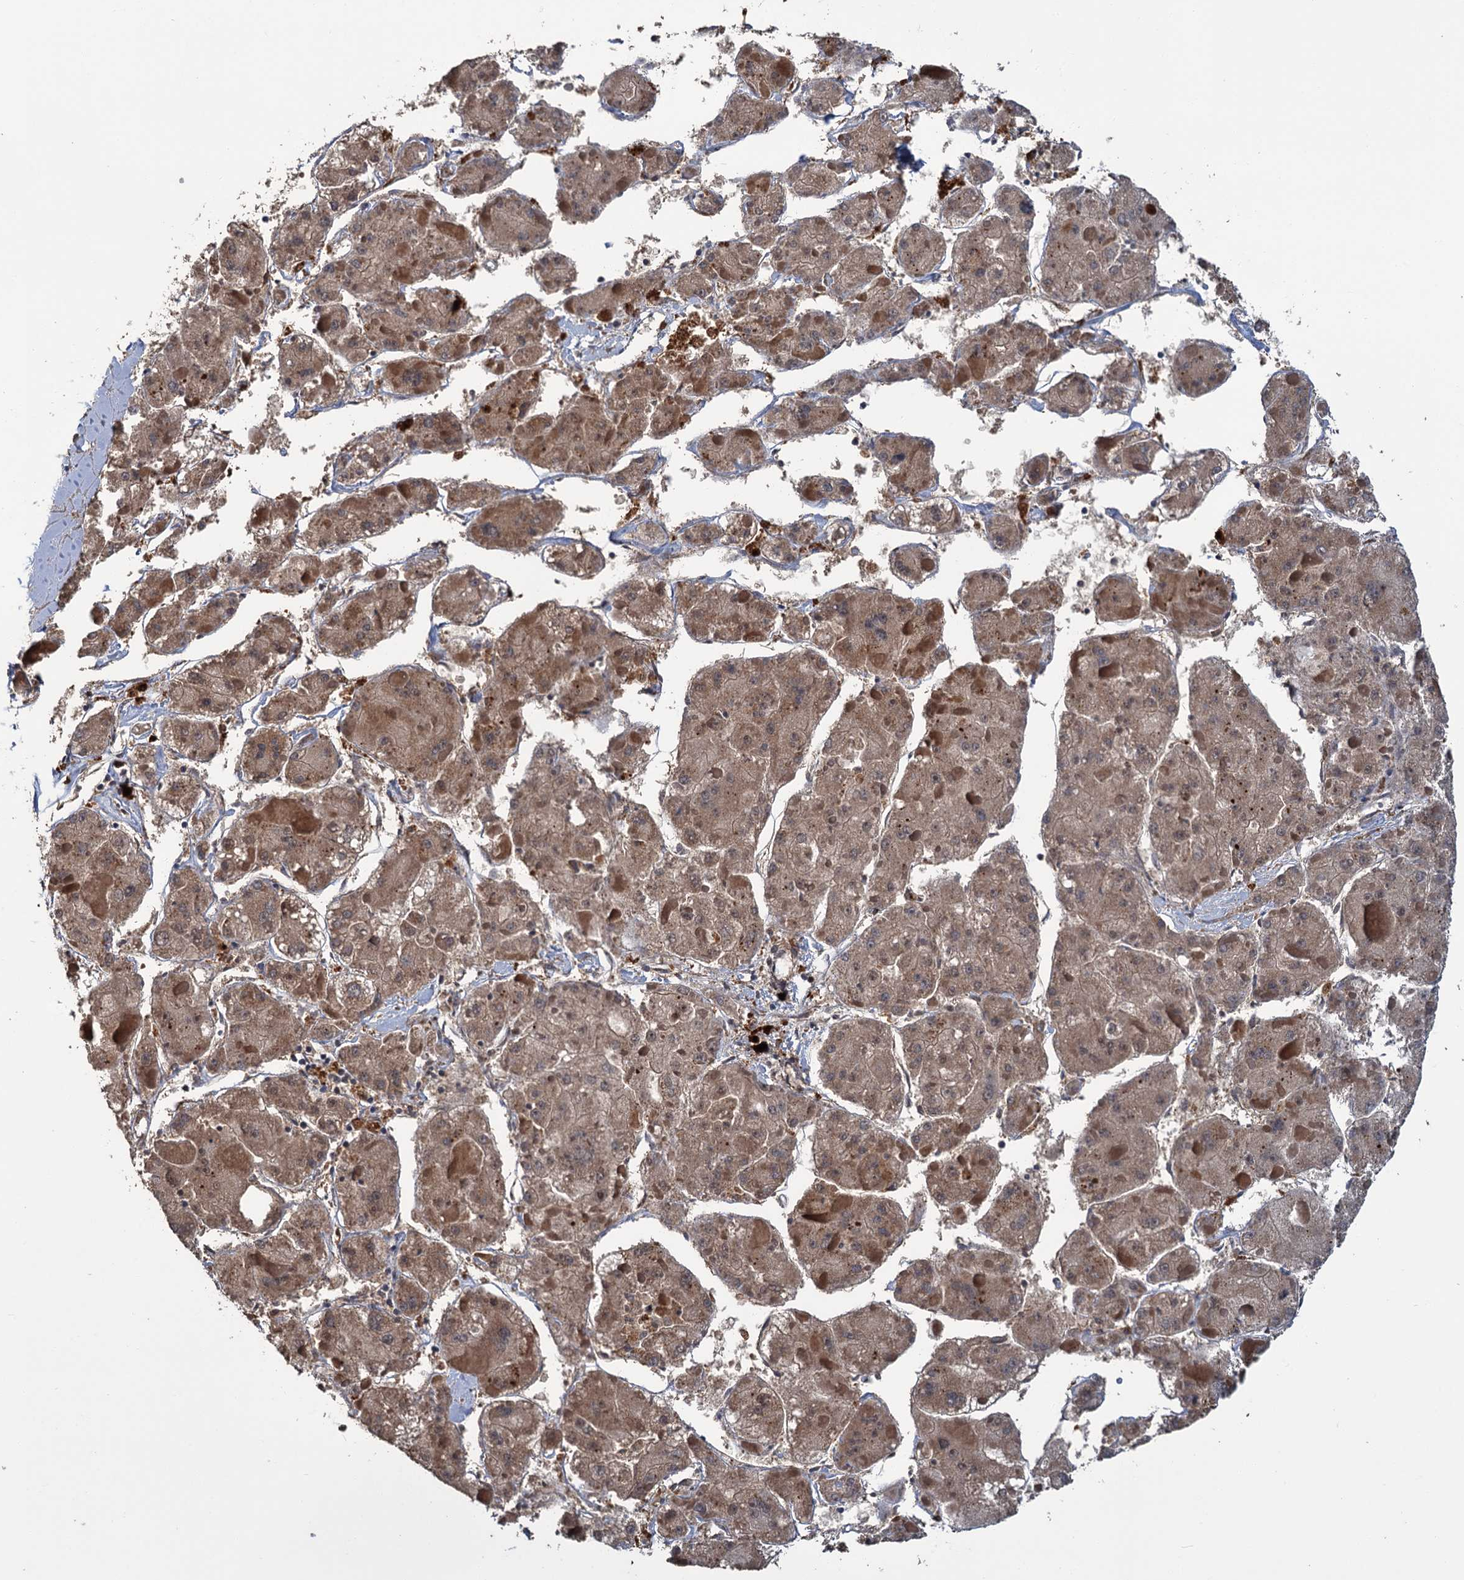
{"staining": {"intensity": "moderate", "quantity": ">75%", "location": "cytoplasmic/membranous"}, "tissue": "liver cancer", "cell_type": "Tumor cells", "image_type": "cancer", "snomed": [{"axis": "morphology", "description": "Carcinoma, Hepatocellular, NOS"}, {"axis": "topography", "description": "Liver"}], "caption": "Tumor cells display medium levels of moderate cytoplasmic/membranous staining in about >75% of cells in human liver hepatocellular carcinoma. (DAB (3,3'-diaminobenzidine) IHC with brightfield microscopy, high magnification).", "gene": "KANSL2", "patient": {"sex": "female", "age": 73}}